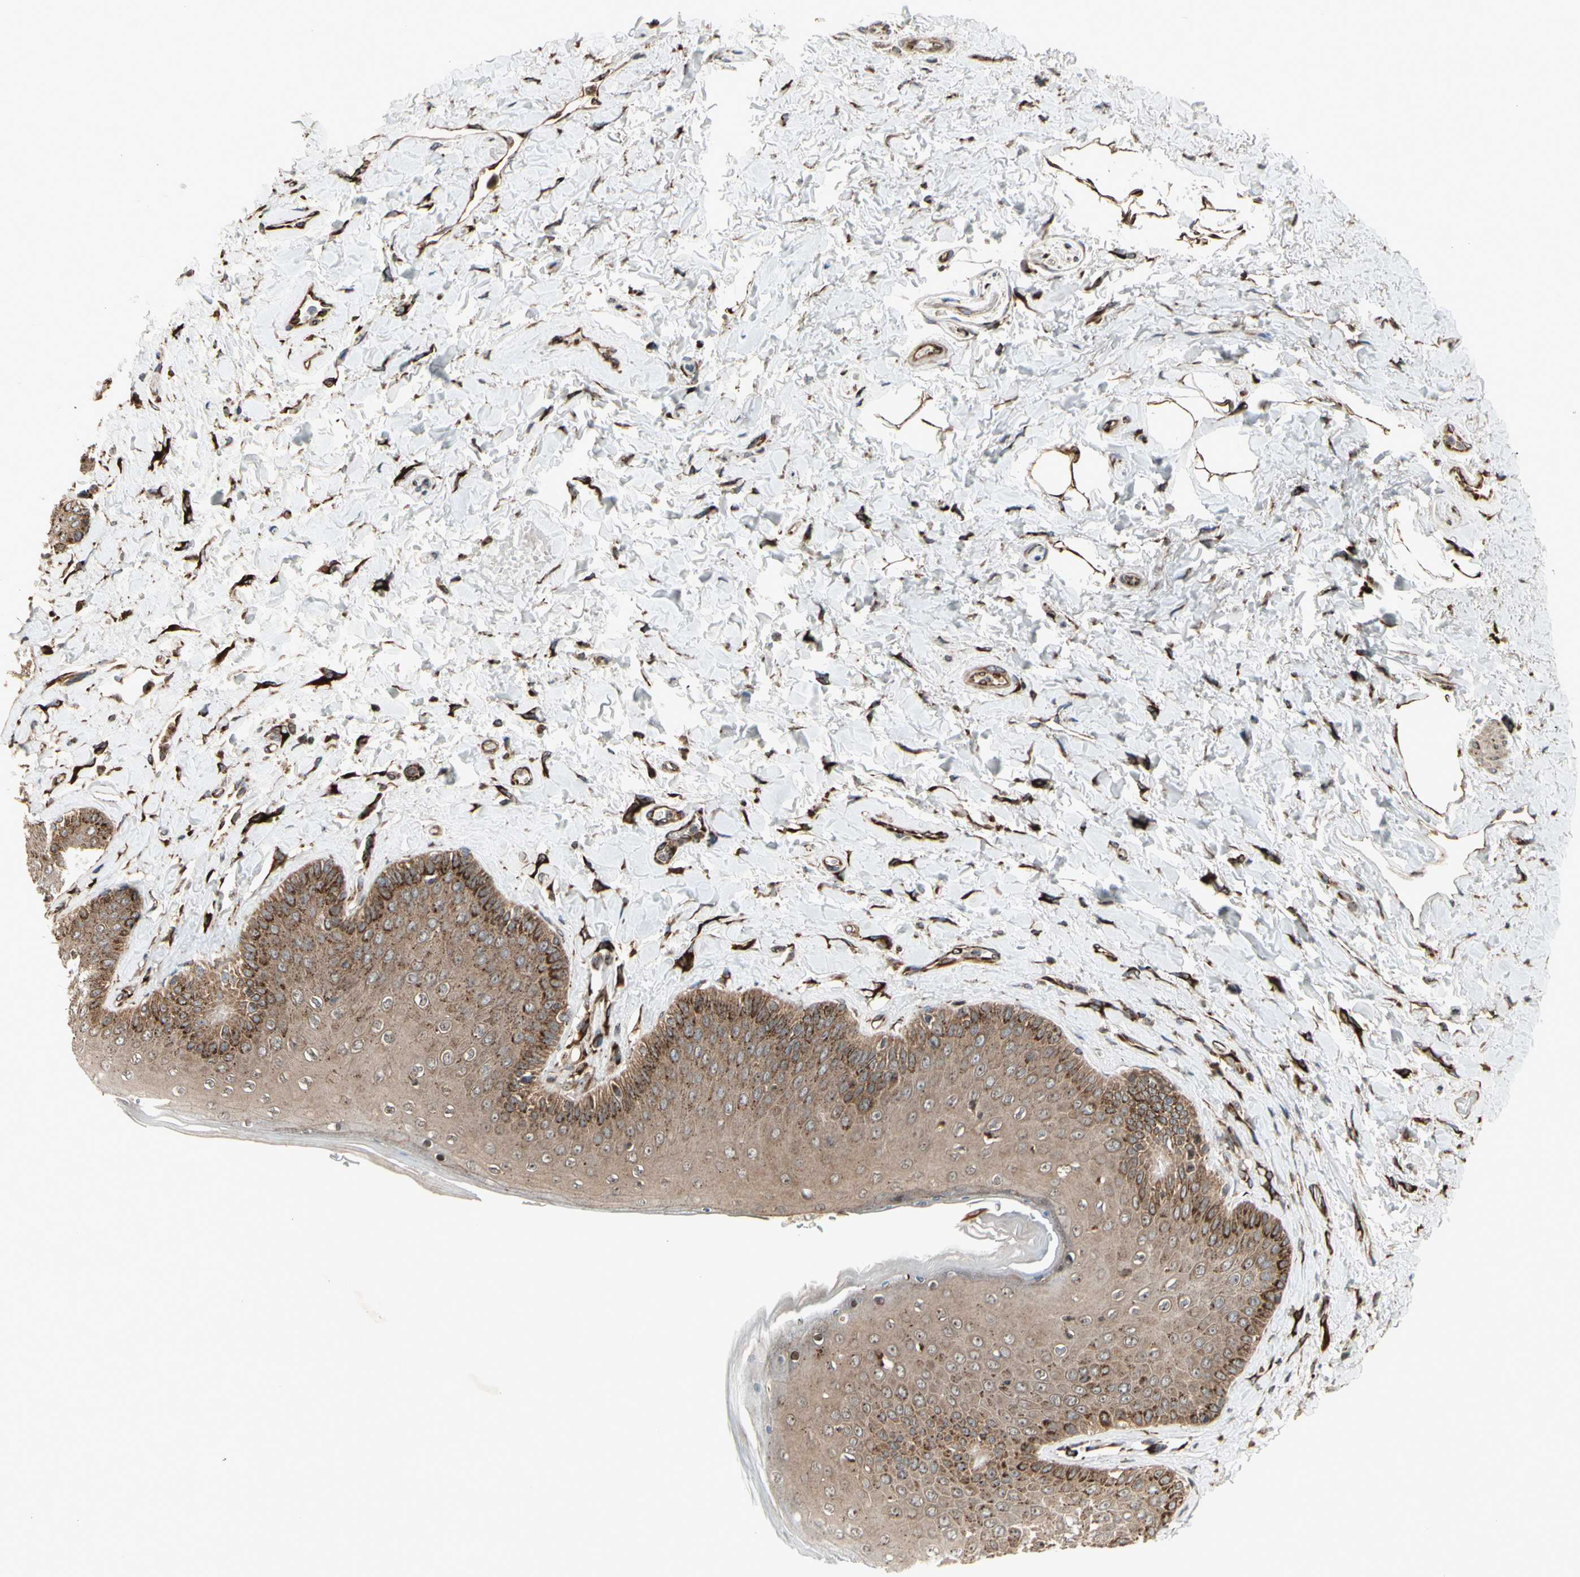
{"staining": {"intensity": "strong", "quantity": ">75%", "location": "cytoplasmic/membranous"}, "tissue": "skin", "cell_type": "Epidermal cells", "image_type": "normal", "snomed": [{"axis": "morphology", "description": "Normal tissue, NOS"}, {"axis": "topography", "description": "Anal"}], "caption": "Immunohistochemistry staining of normal skin, which reveals high levels of strong cytoplasmic/membranous positivity in about >75% of epidermal cells indicating strong cytoplasmic/membranous protein positivity. The staining was performed using DAB (3,3'-diaminobenzidine) (brown) for protein detection and nuclei were counterstained in hematoxylin (blue).", "gene": "SLC39A9", "patient": {"sex": "male", "age": 69}}